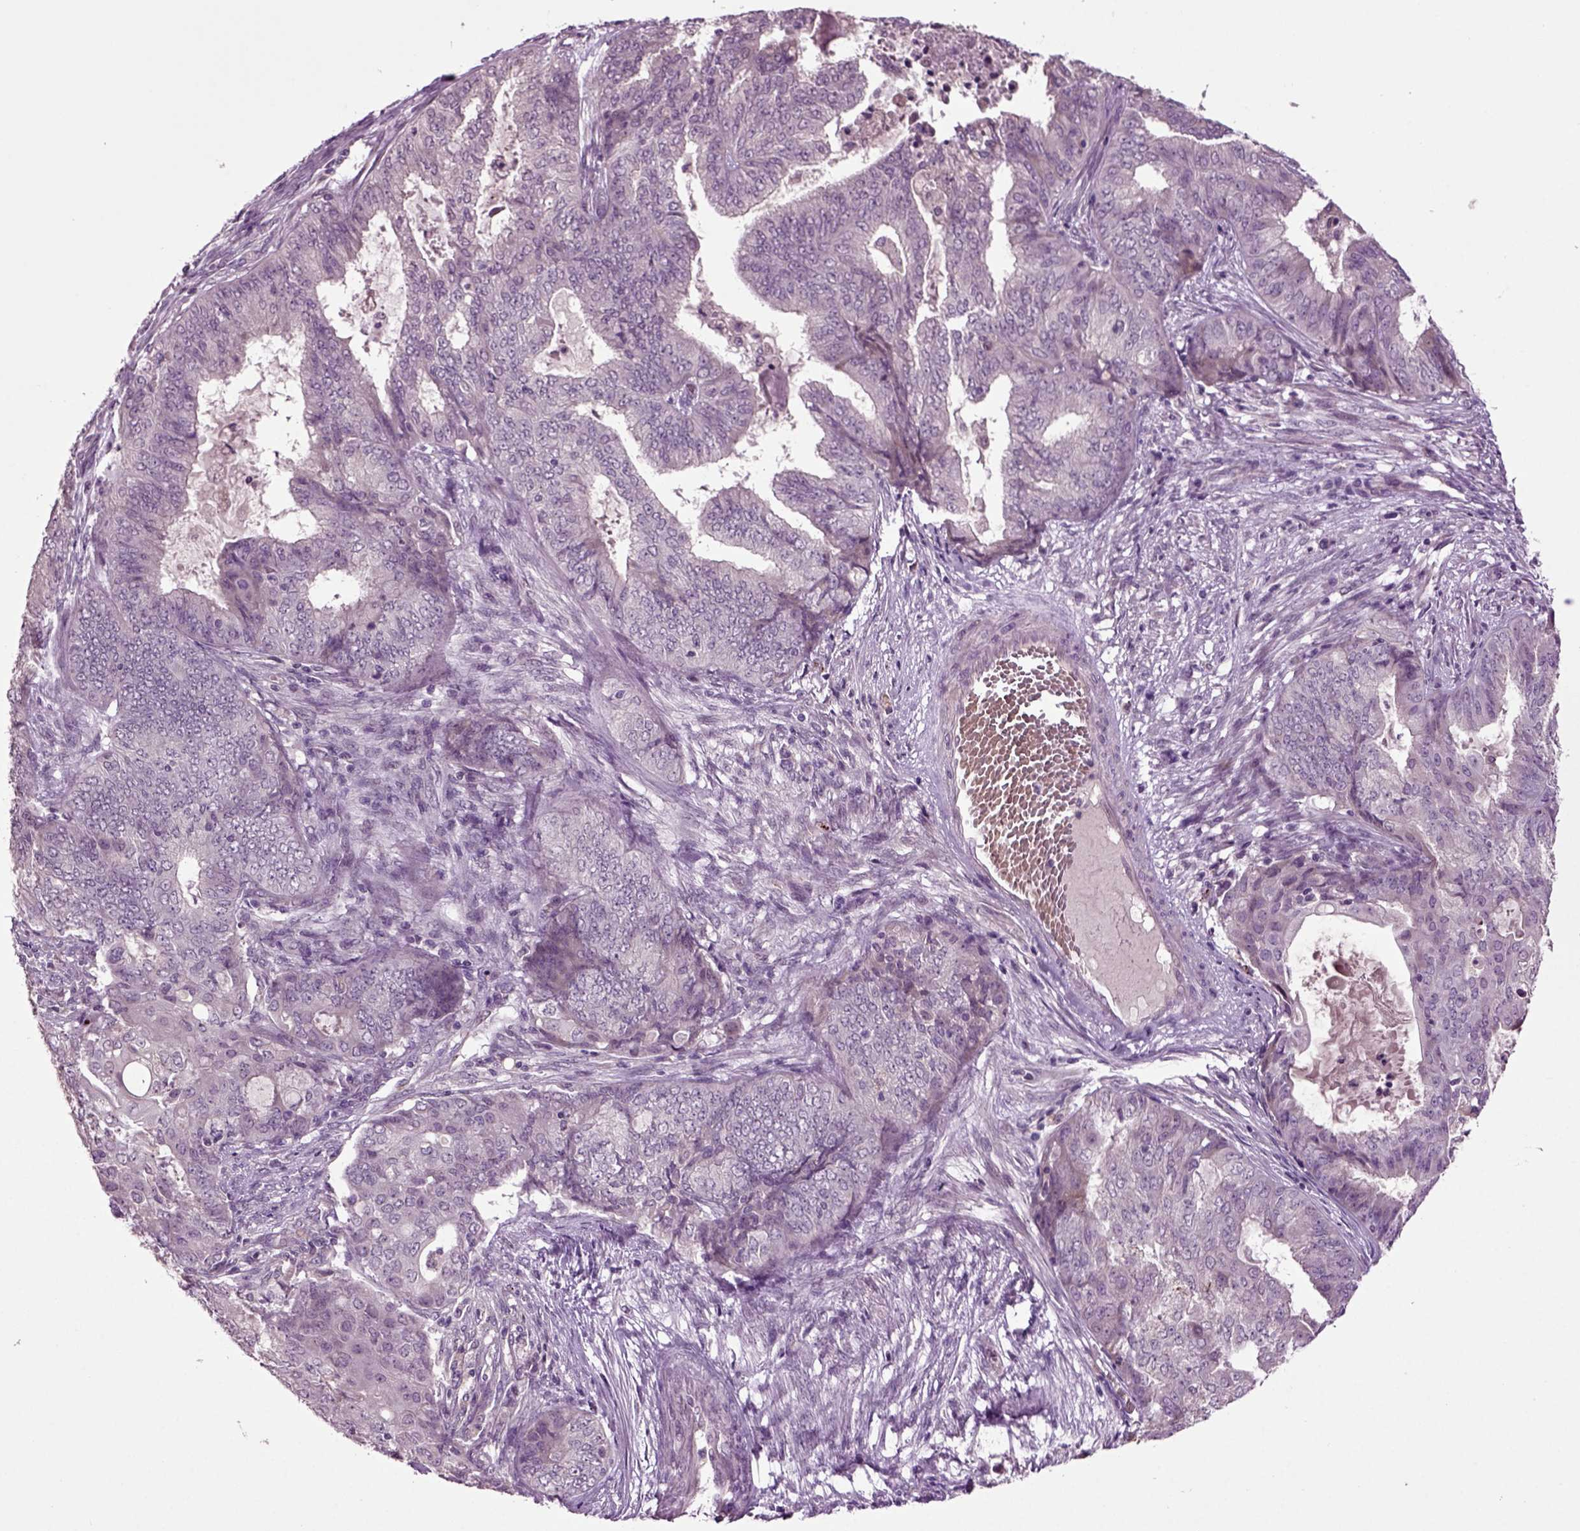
{"staining": {"intensity": "negative", "quantity": "none", "location": "none"}, "tissue": "endometrial cancer", "cell_type": "Tumor cells", "image_type": "cancer", "snomed": [{"axis": "morphology", "description": "Adenocarcinoma, NOS"}, {"axis": "topography", "description": "Endometrium"}], "caption": "Adenocarcinoma (endometrial) was stained to show a protein in brown. There is no significant staining in tumor cells. Nuclei are stained in blue.", "gene": "SLC17A6", "patient": {"sex": "female", "age": 62}}